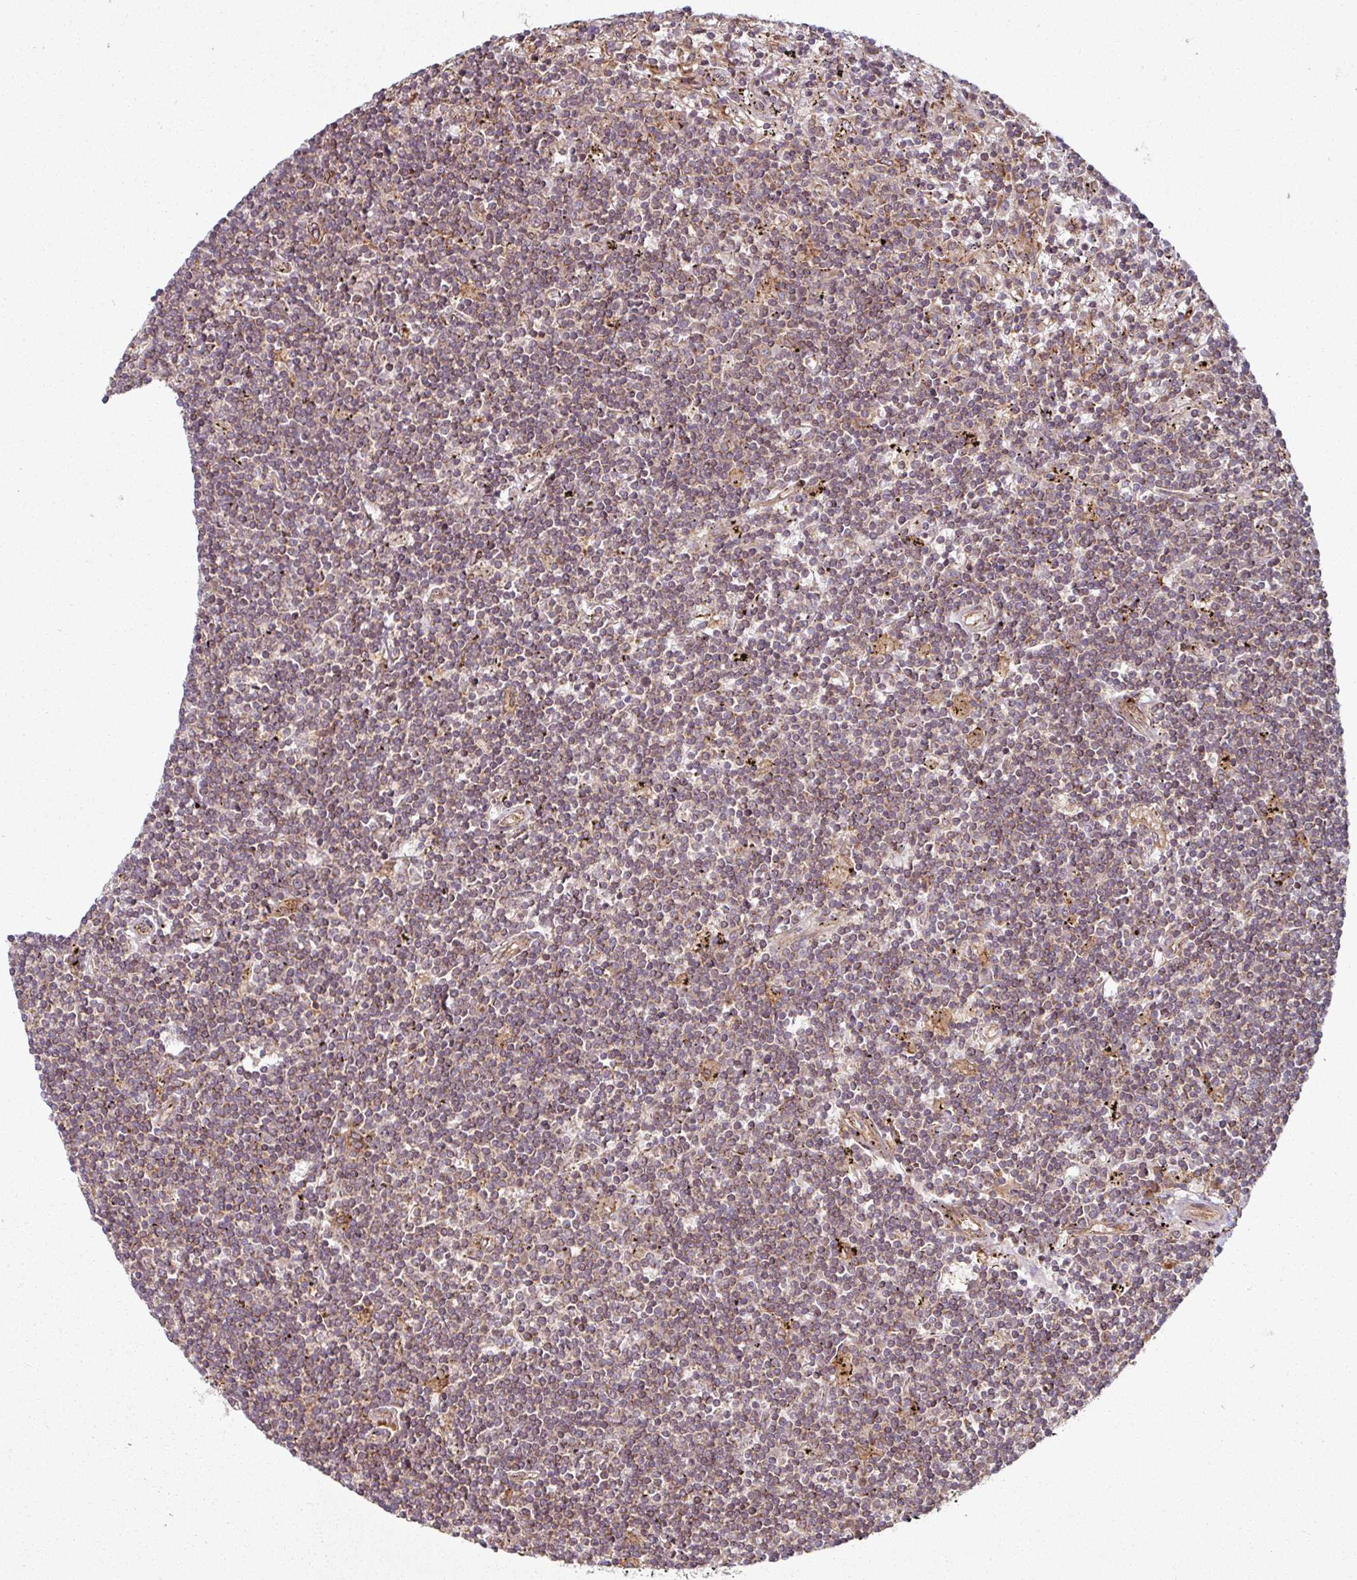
{"staining": {"intensity": "weak", "quantity": "25%-75%", "location": "cytoplasmic/membranous"}, "tissue": "lymphoma", "cell_type": "Tumor cells", "image_type": "cancer", "snomed": [{"axis": "morphology", "description": "Malignant lymphoma, non-Hodgkin's type, Low grade"}, {"axis": "topography", "description": "Spleen"}], "caption": "DAB immunohistochemical staining of malignant lymphoma, non-Hodgkin's type (low-grade) demonstrates weak cytoplasmic/membranous protein staining in approximately 25%-75% of tumor cells. (Stains: DAB (3,3'-diaminobenzidine) in brown, nuclei in blue, Microscopy: brightfield microscopy at high magnification).", "gene": "RAB5A", "patient": {"sex": "male", "age": 76}}